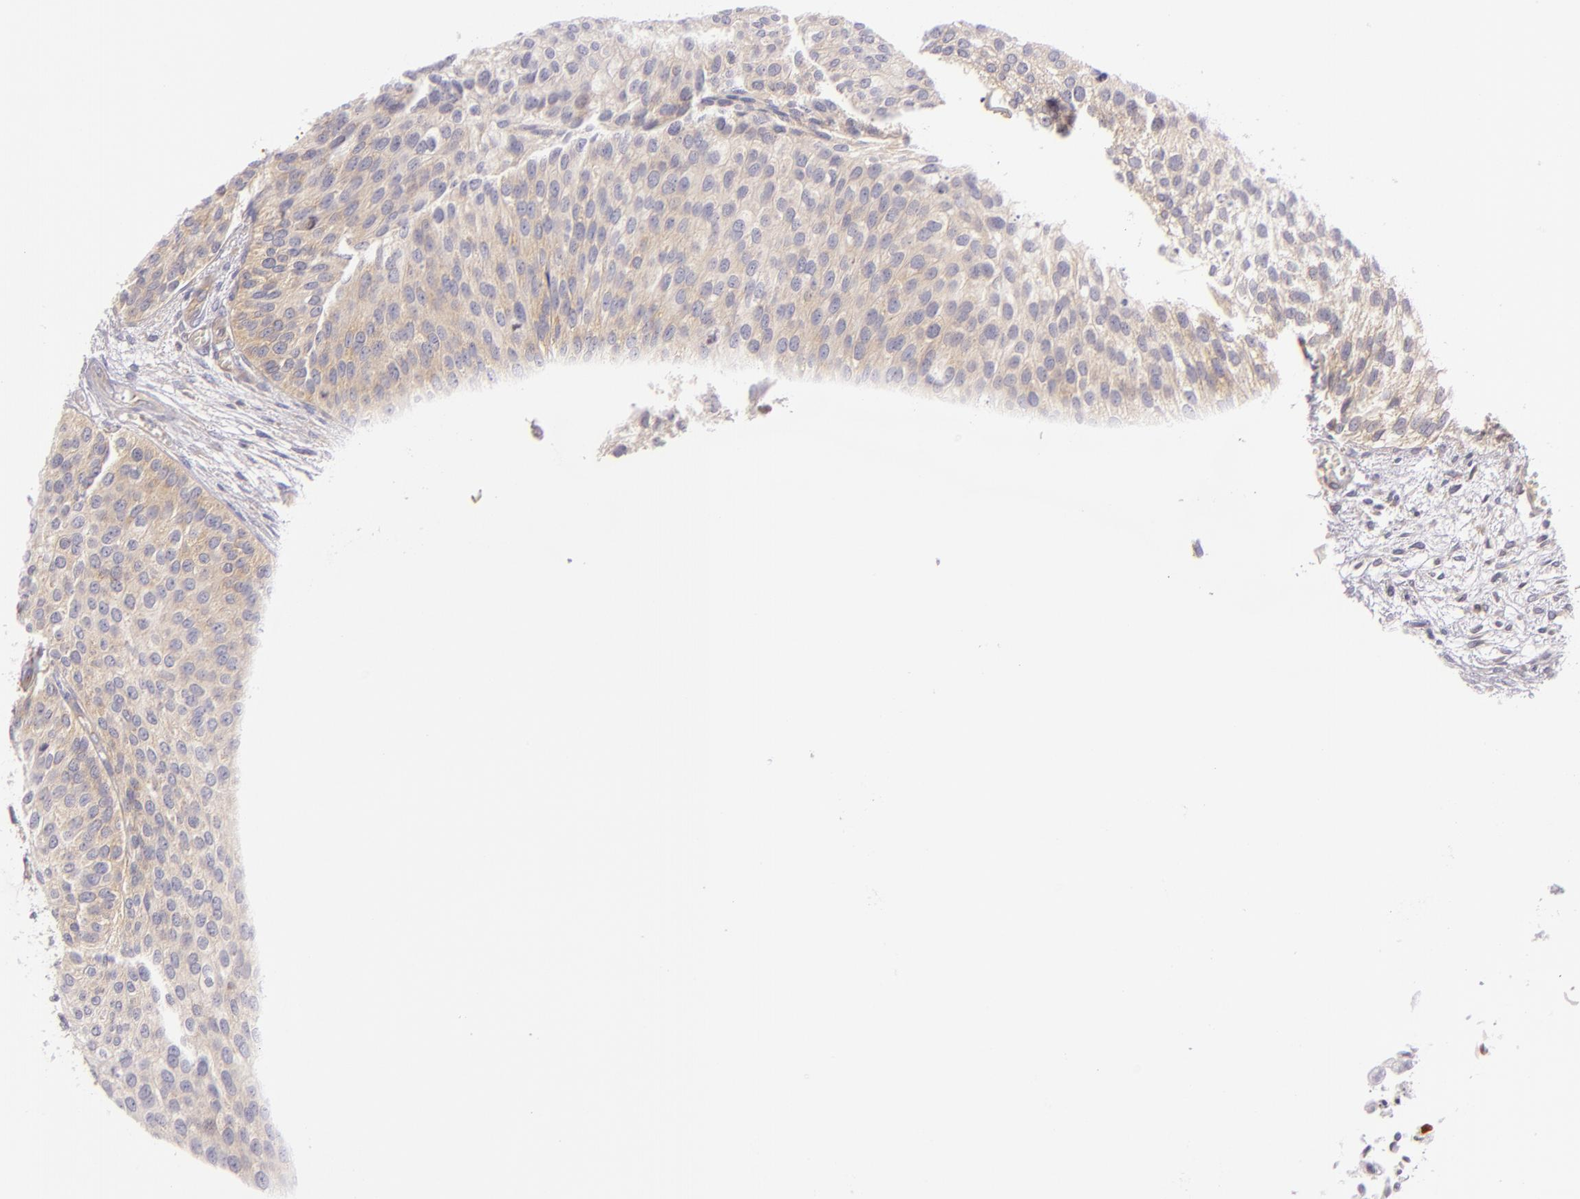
{"staining": {"intensity": "weak", "quantity": ">75%", "location": "cytoplasmic/membranous"}, "tissue": "urothelial cancer", "cell_type": "Tumor cells", "image_type": "cancer", "snomed": [{"axis": "morphology", "description": "Urothelial carcinoma, Low grade"}, {"axis": "topography", "description": "Urinary bladder"}], "caption": "Human urothelial cancer stained with a protein marker exhibits weak staining in tumor cells.", "gene": "UPF3B", "patient": {"sex": "male", "age": 84}}